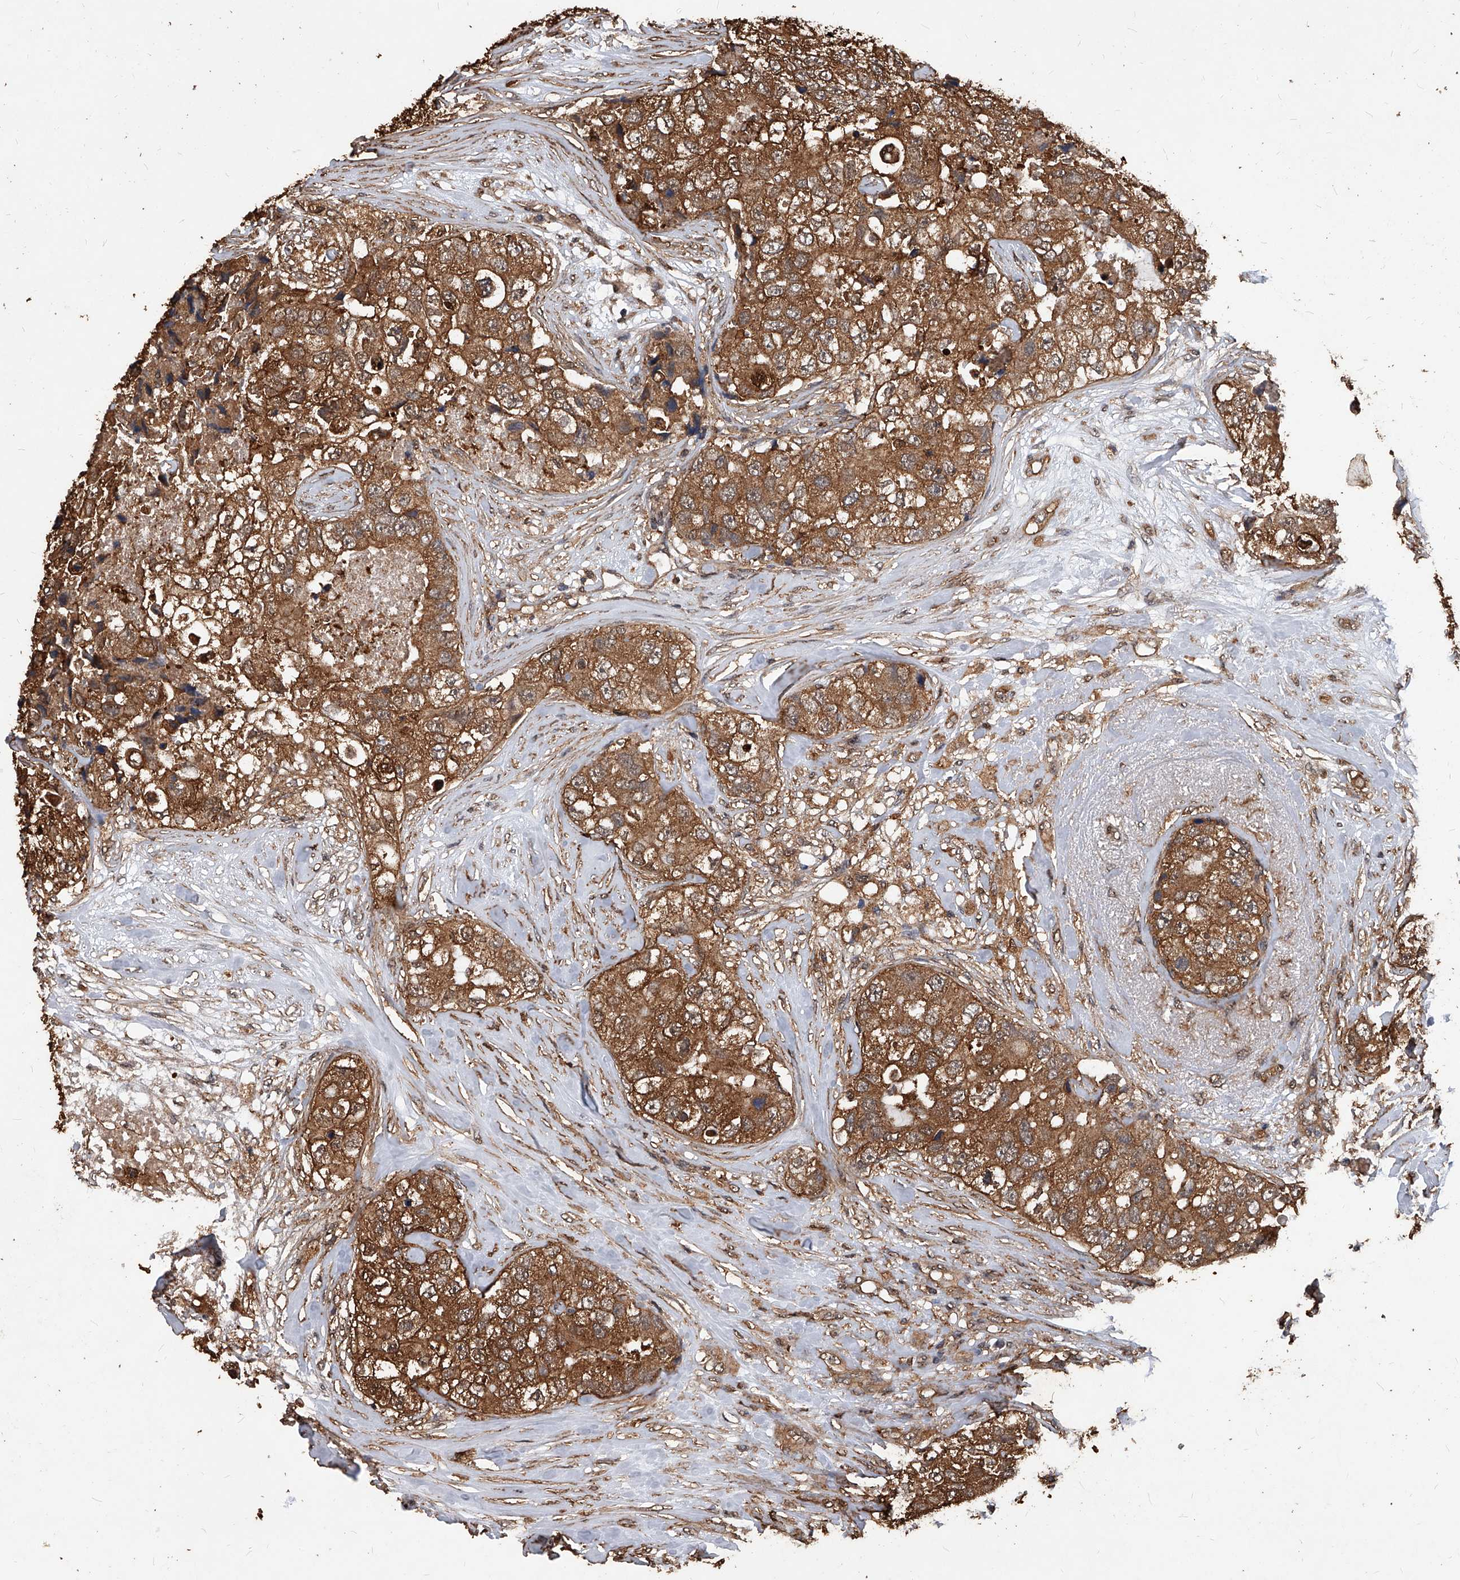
{"staining": {"intensity": "strong", "quantity": ">75%", "location": "cytoplasmic/membranous"}, "tissue": "breast cancer", "cell_type": "Tumor cells", "image_type": "cancer", "snomed": [{"axis": "morphology", "description": "Duct carcinoma"}, {"axis": "topography", "description": "Breast"}], "caption": "Immunohistochemistry (IHC) of breast invasive ductal carcinoma displays high levels of strong cytoplasmic/membranous expression in about >75% of tumor cells.", "gene": "UCP2", "patient": {"sex": "female", "age": 62}}